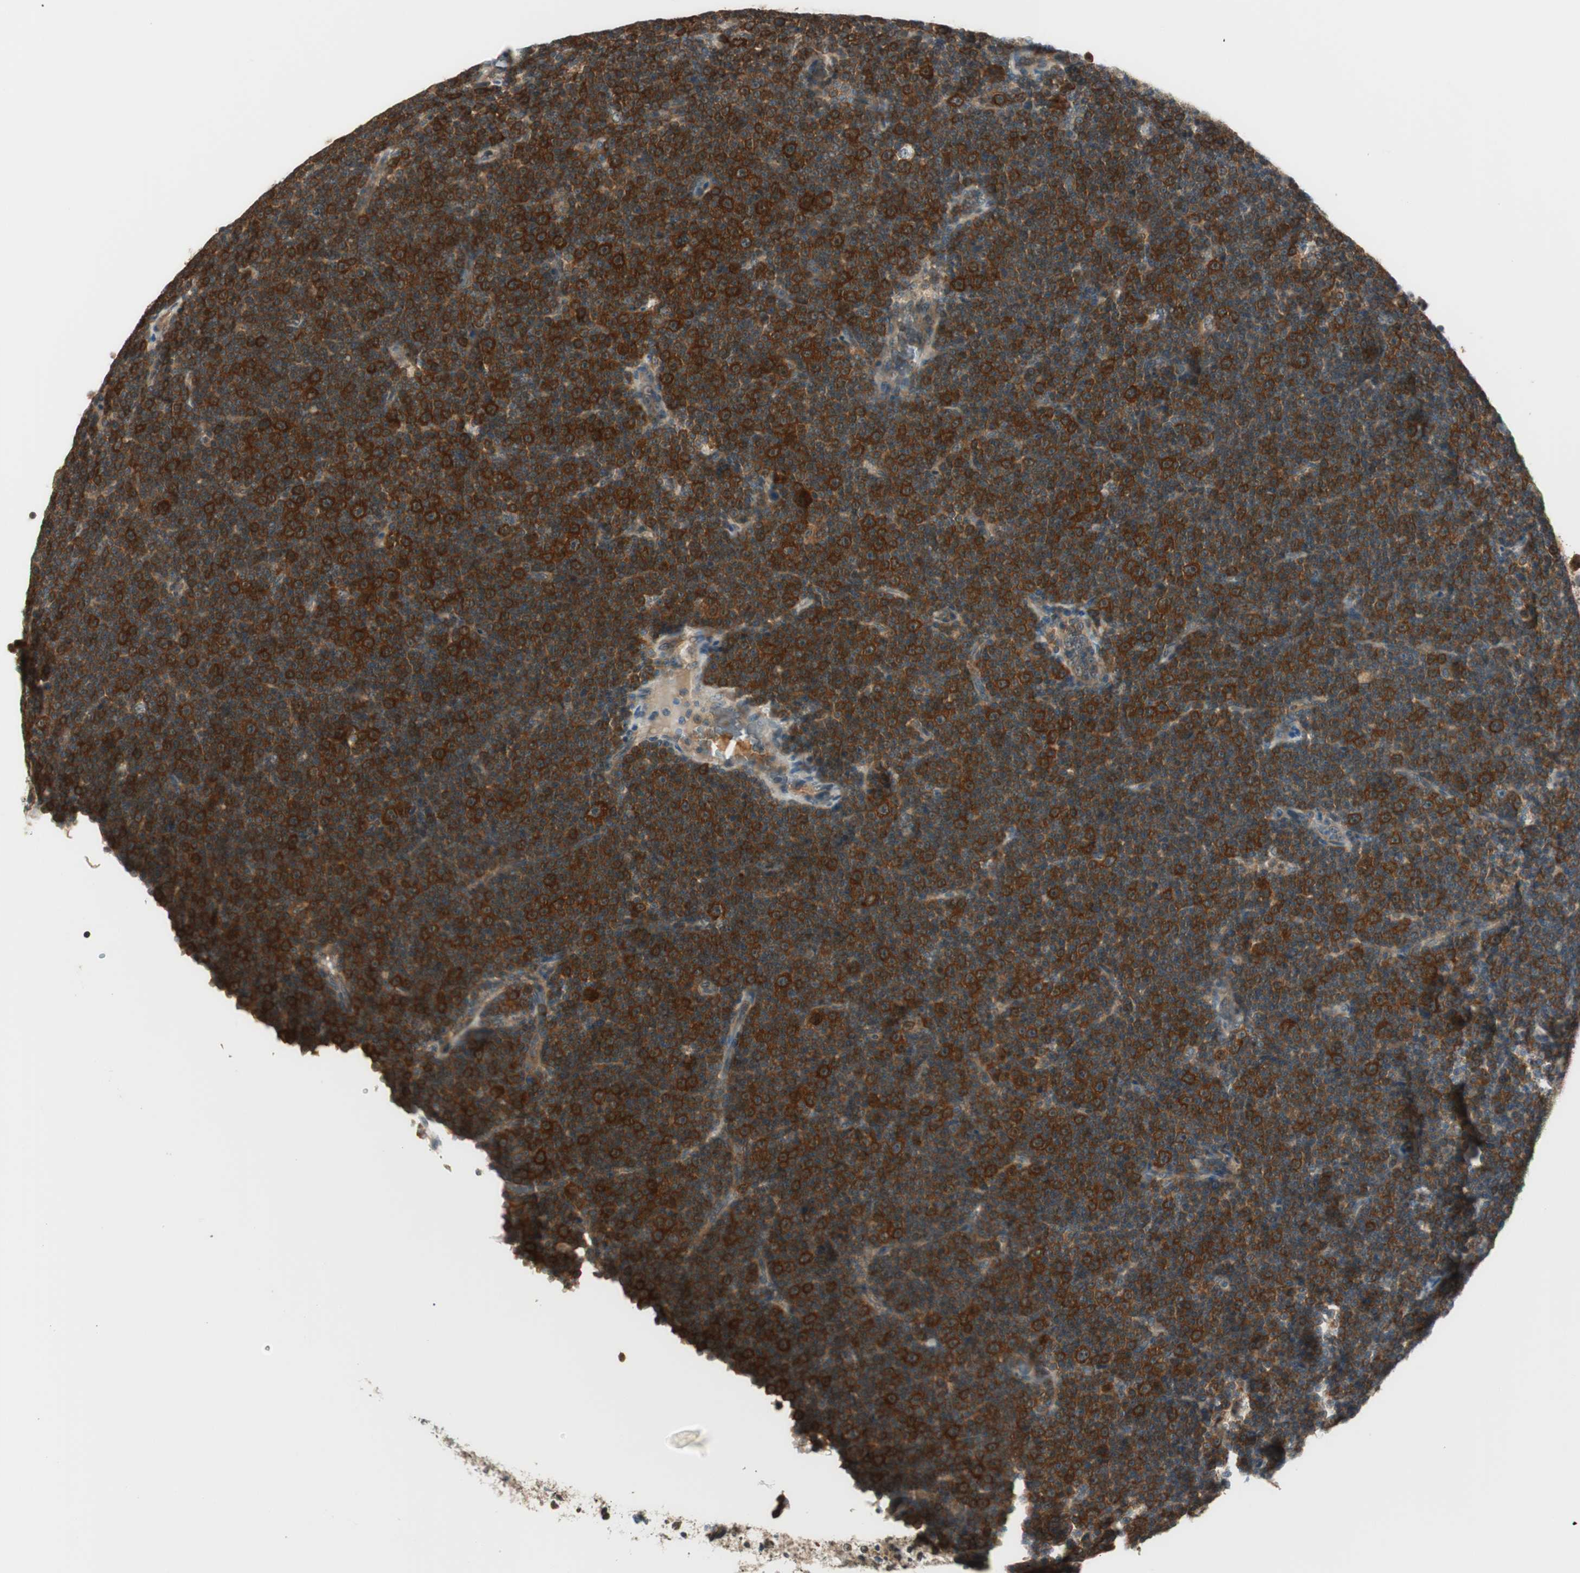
{"staining": {"intensity": "strong", "quantity": "25%-75%", "location": "cytoplasmic/membranous"}, "tissue": "lymphoma", "cell_type": "Tumor cells", "image_type": "cancer", "snomed": [{"axis": "morphology", "description": "Malignant lymphoma, non-Hodgkin's type, Low grade"}, {"axis": "topography", "description": "Lymph node"}], "caption": "Malignant lymphoma, non-Hodgkin's type (low-grade) stained with a protein marker shows strong staining in tumor cells.", "gene": "IPO5", "patient": {"sex": "female", "age": 67}}